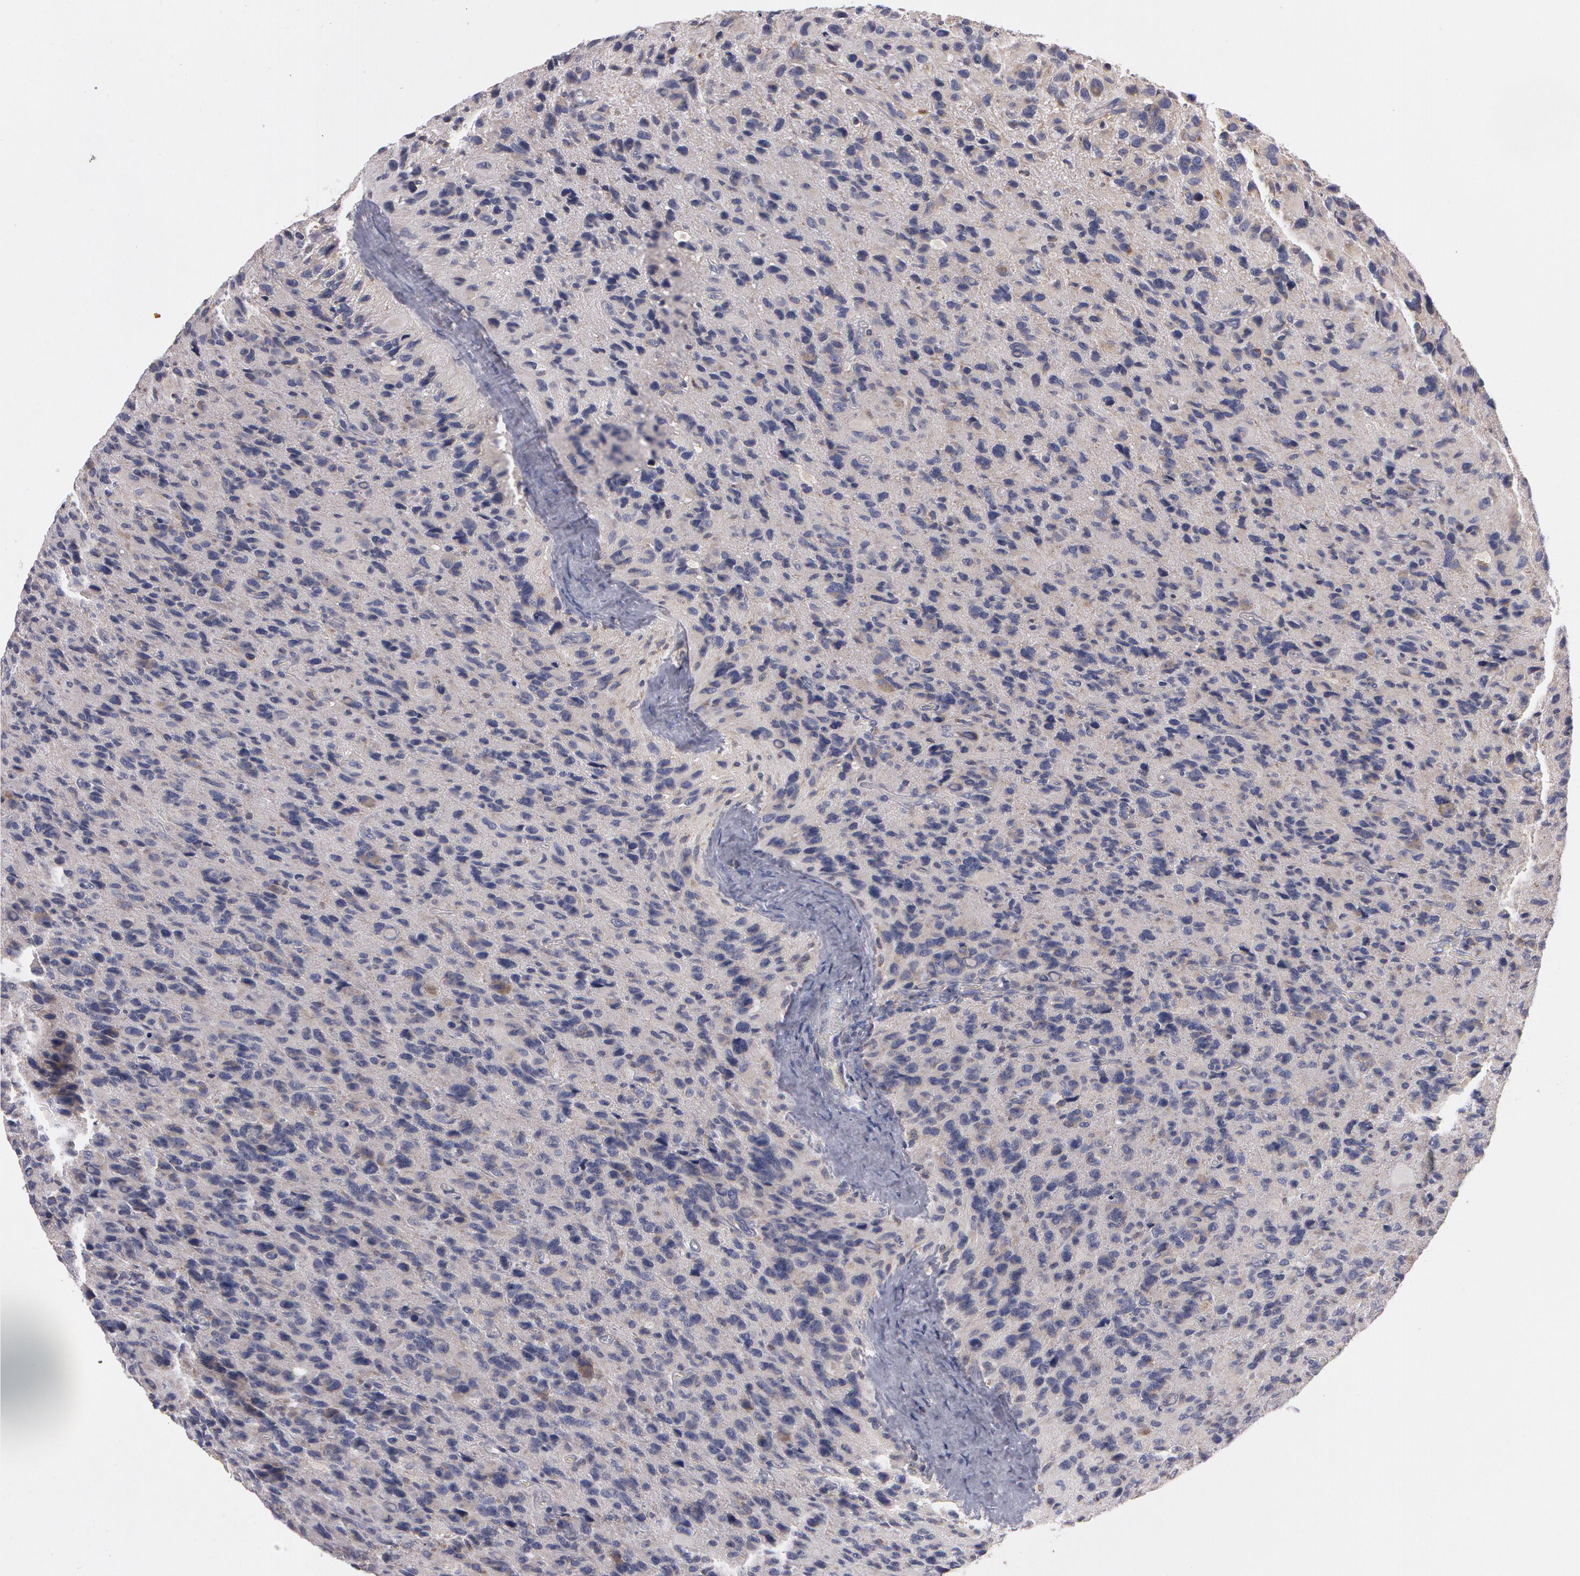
{"staining": {"intensity": "negative", "quantity": "none", "location": "none"}, "tissue": "glioma", "cell_type": "Tumor cells", "image_type": "cancer", "snomed": [{"axis": "morphology", "description": "Glioma, malignant, High grade"}, {"axis": "topography", "description": "Brain"}], "caption": "Immunohistochemistry (IHC) of human glioma displays no staining in tumor cells. Brightfield microscopy of immunohistochemistry (IHC) stained with DAB (3,3'-diaminobenzidine) (brown) and hematoxylin (blue), captured at high magnification.", "gene": "NEK9", "patient": {"sex": "male", "age": 77}}